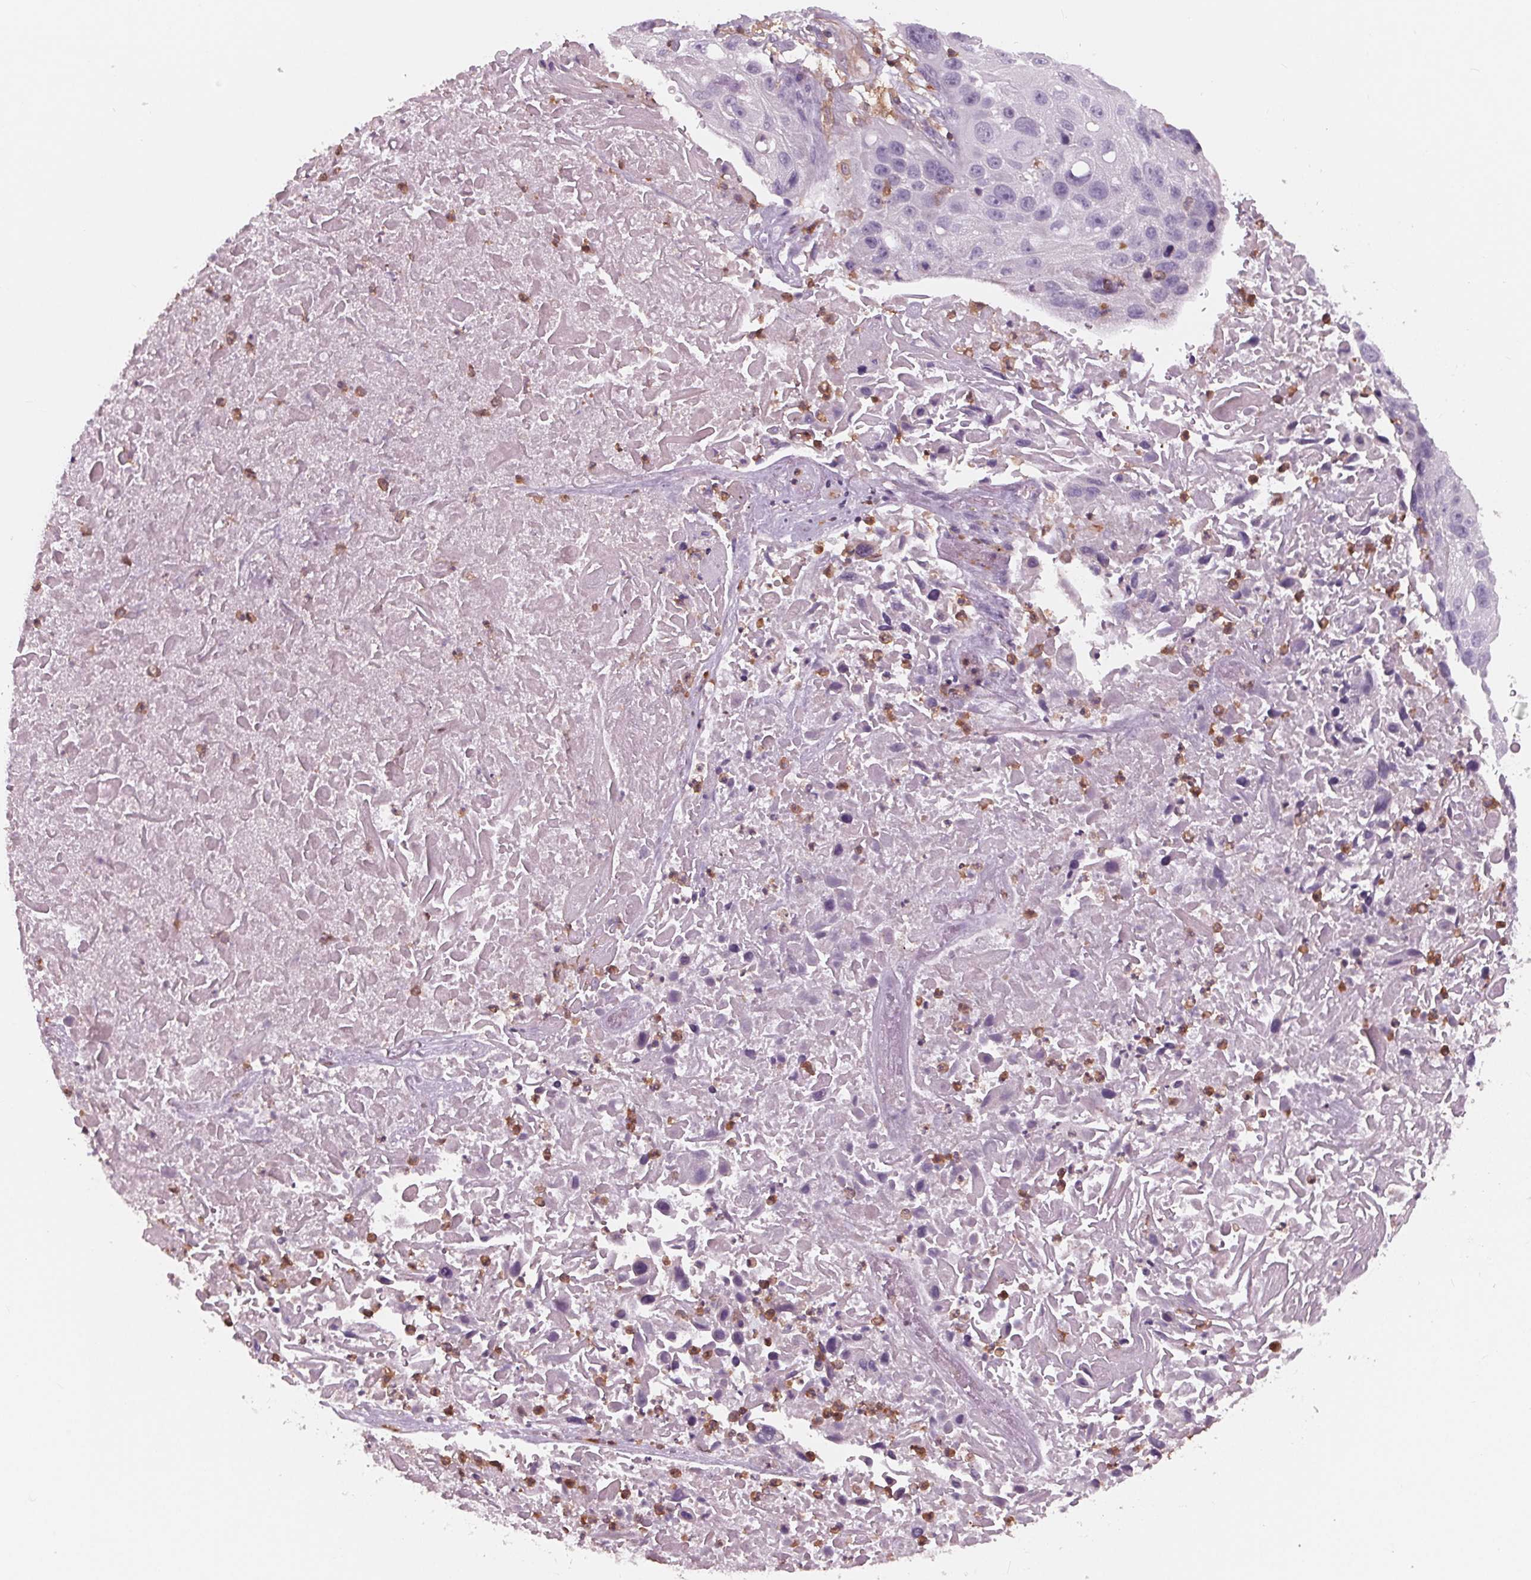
{"staining": {"intensity": "negative", "quantity": "none", "location": "none"}, "tissue": "lung cancer", "cell_type": "Tumor cells", "image_type": "cancer", "snomed": [{"axis": "morphology", "description": "Normal morphology"}, {"axis": "morphology", "description": "Squamous cell carcinoma, NOS"}, {"axis": "topography", "description": "Lymph node"}, {"axis": "topography", "description": "Lung"}], "caption": "This is an IHC image of human lung cancer (squamous cell carcinoma). There is no positivity in tumor cells.", "gene": "ARHGAP25", "patient": {"sex": "male", "age": 67}}